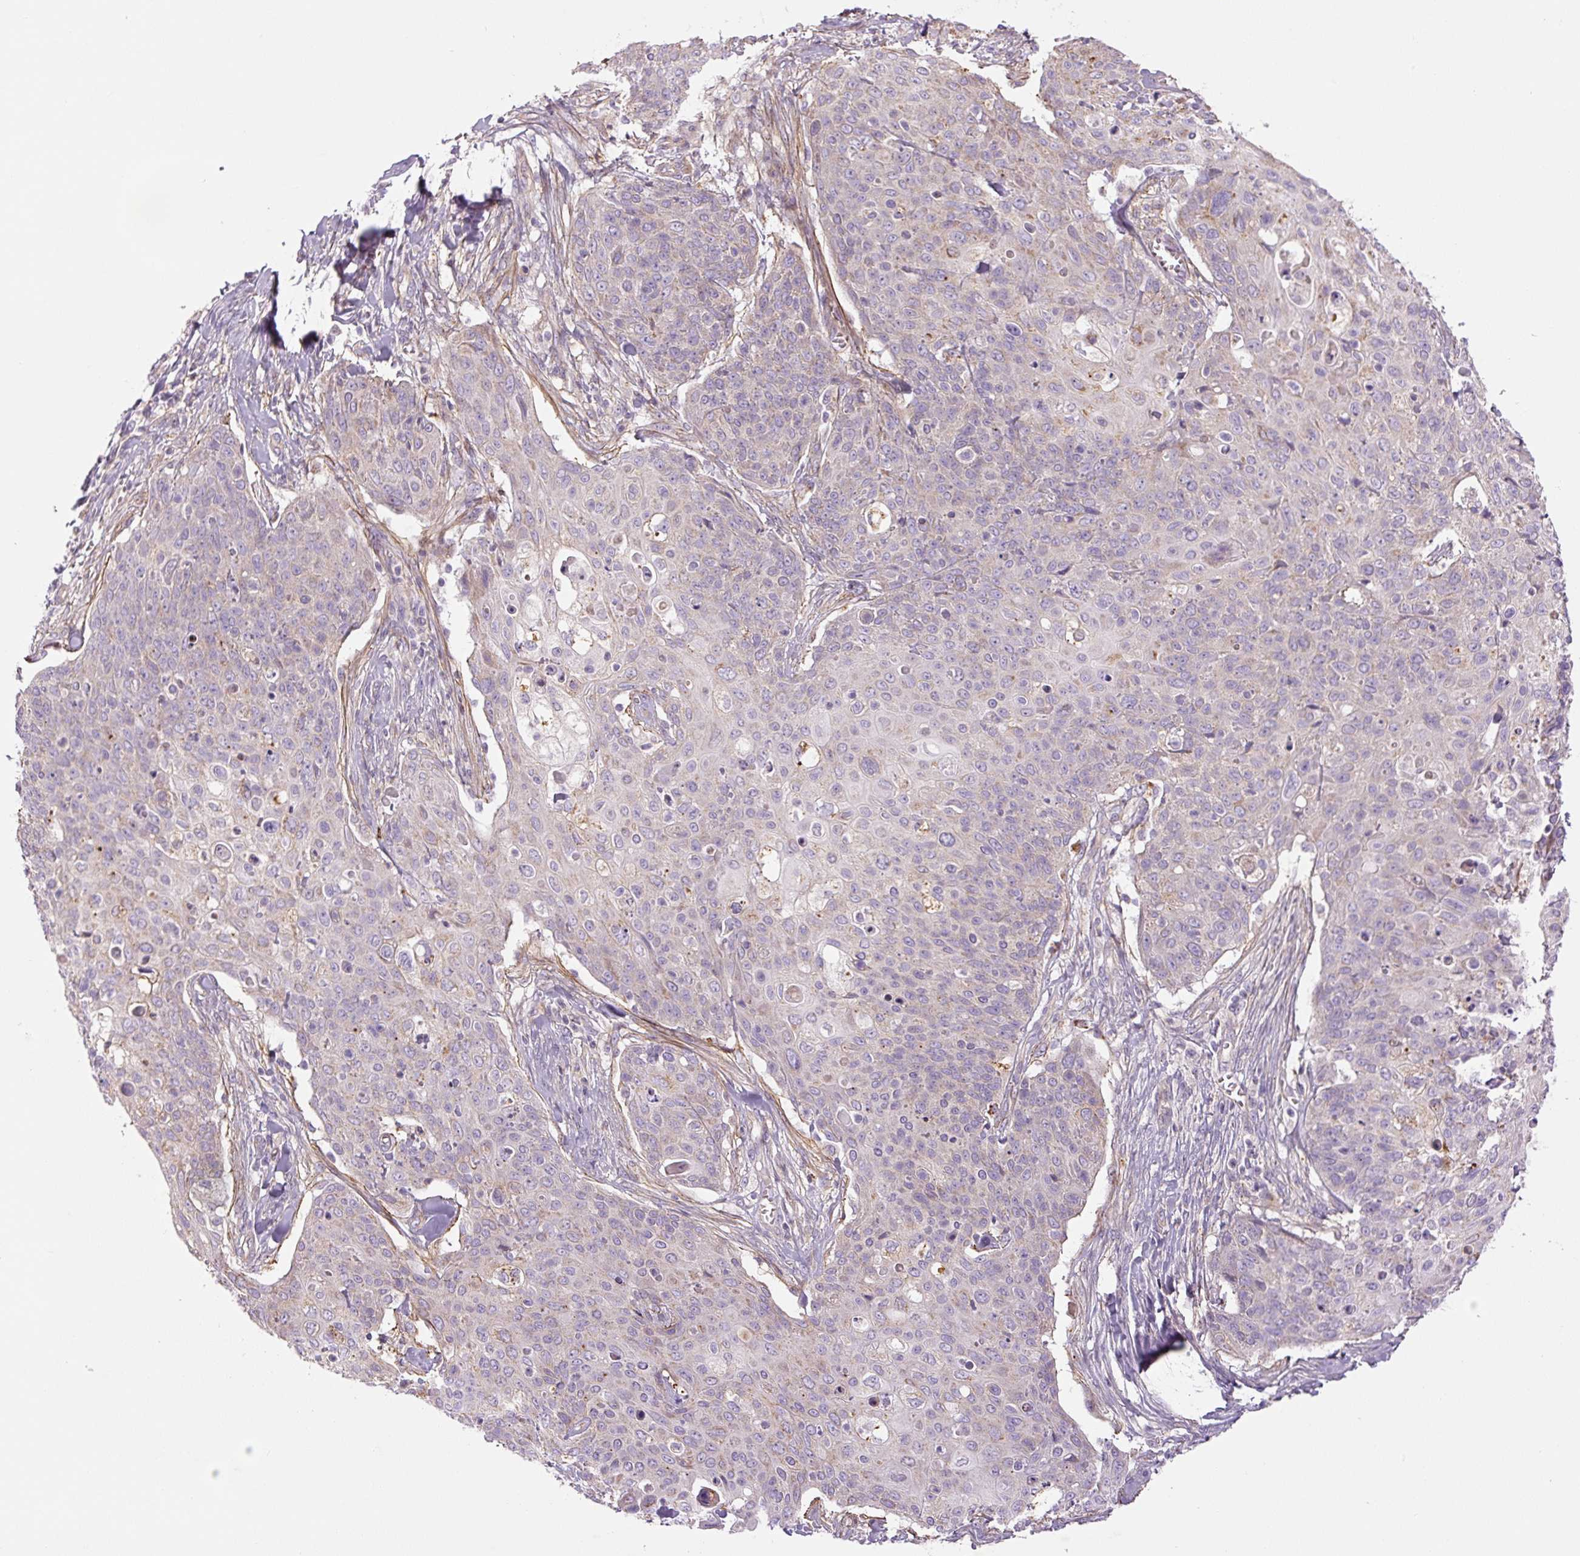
{"staining": {"intensity": "negative", "quantity": "none", "location": "none"}, "tissue": "skin cancer", "cell_type": "Tumor cells", "image_type": "cancer", "snomed": [{"axis": "morphology", "description": "Squamous cell carcinoma, NOS"}, {"axis": "topography", "description": "Skin"}, {"axis": "topography", "description": "Vulva"}], "caption": "Skin cancer was stained to show a protein in brown. There is no significant positivity in tumor cells. (Immunohistochemistry, brightfield microscopy, high magnification).", "gene": "CCNI2", "patient": {"sex": "female", "age": 85}}